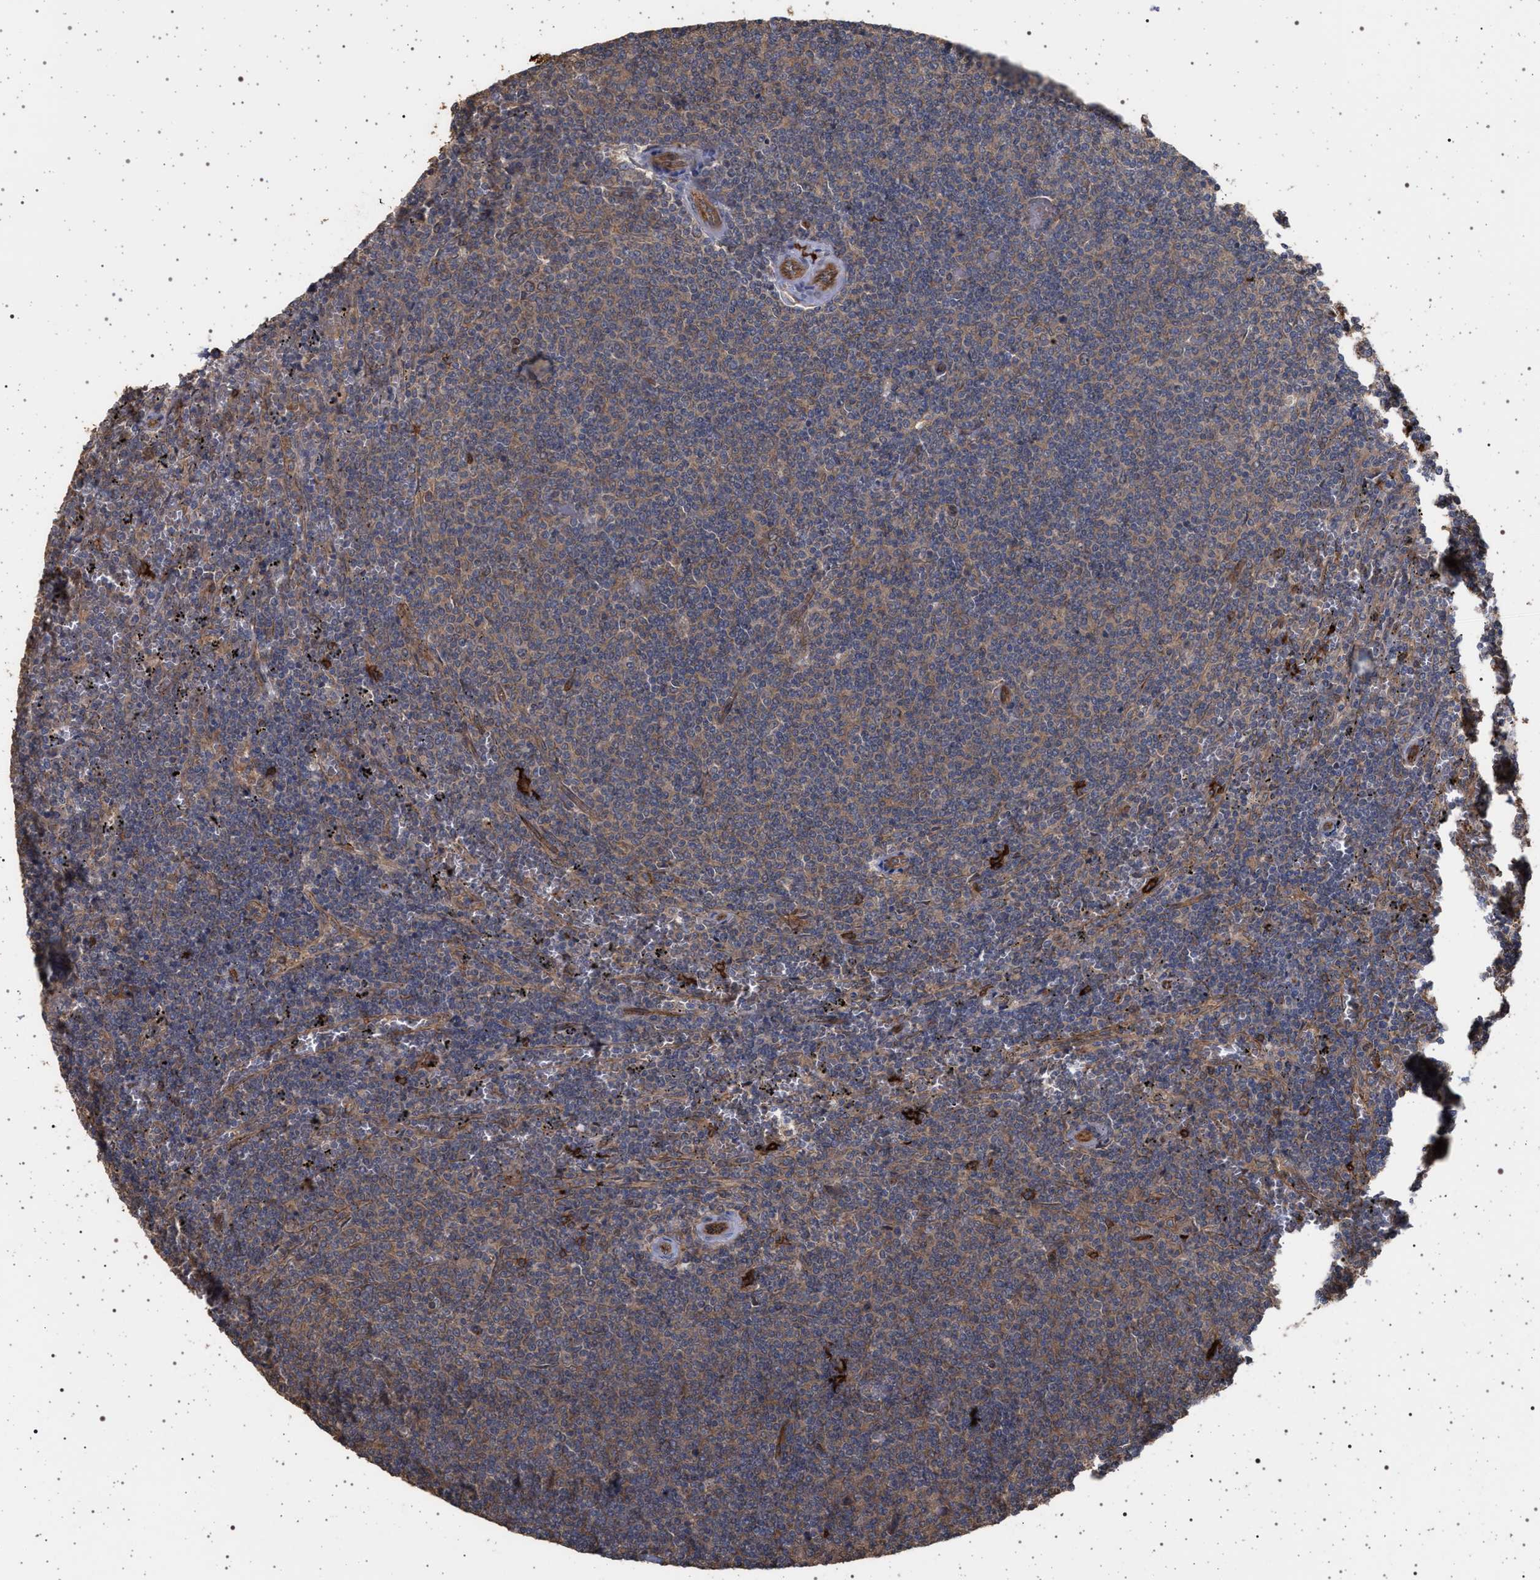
{"staining": {"intensity": "moderate", "quantity": ">75%", "location": "cytoplasmic/membranous"}, "tissue": "lymphoma", "cell_type": "Tumor cells", "image_type": "cancer", "snomed": [{"axis": "morphology", "description": "Malignant lymphoma, non-Hodgkin's type, Low grade"}, {"axis": "topography", "description": "Spleen"}], "caption": "A medium amount of moderate cytoplasmic/membranous staining is present in about >75% of tumor cells in low-grade malignant lymphoma, non-Hodgkin's type tissue. Nuclei are stained in blue.", "gene": "IFT20", "patient": {"sex": "female", "age": 50}}